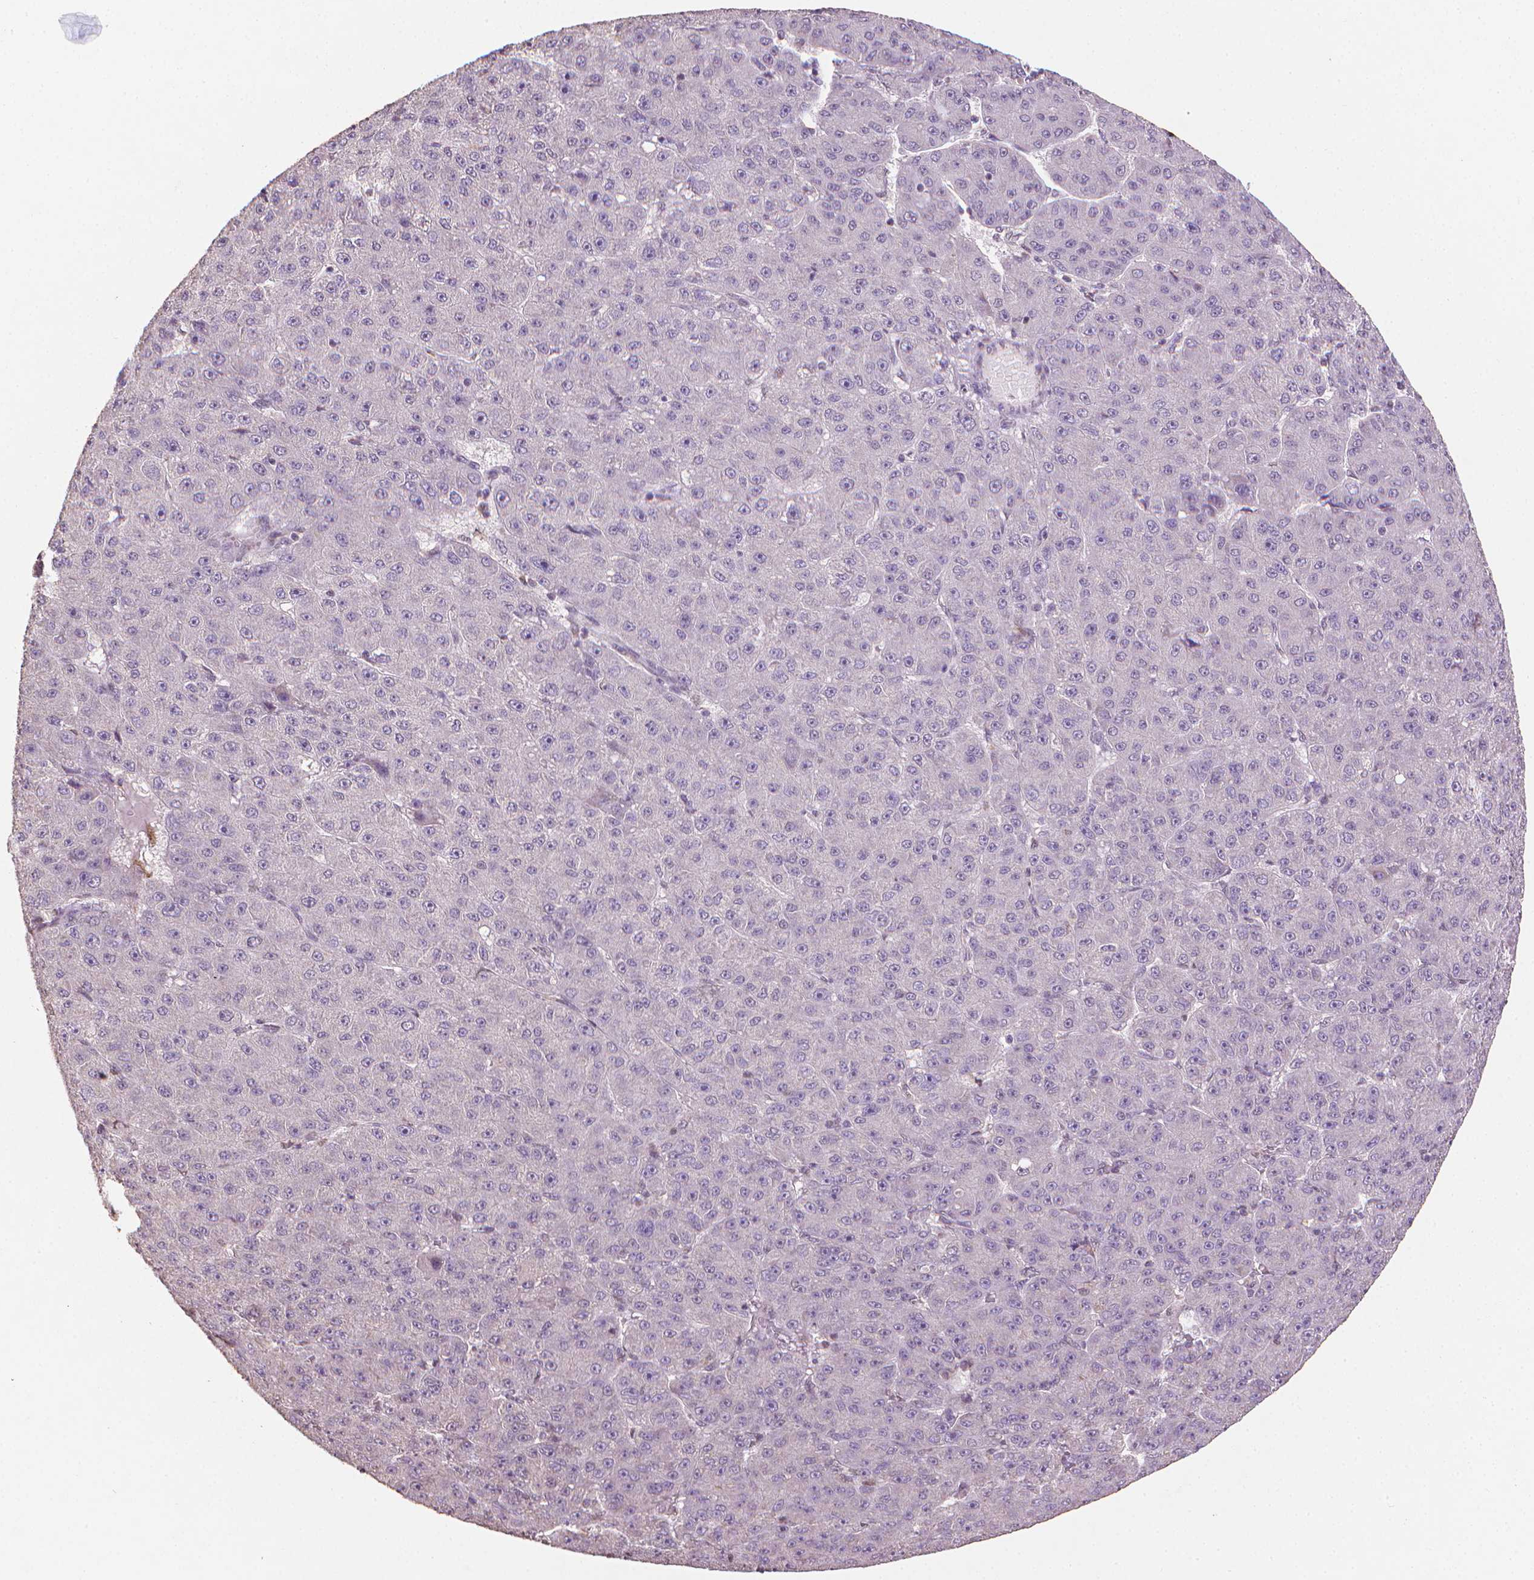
{"staining": {"intensity": "negative", "quantity": "none", "location": "none"}, "tissue": "liver cancer", "cell_type": "Tumor cells", "image_type": "cancer", "snomed": [{"axis": "morphology", "description": "Carcinoma, Hepatocellular, NOS"}, {"axis": "topography", "description": "Liver"}], "caption": "Tumor cells show no significant protein positivity in liver hepatocellular carcinoma.", "gene": "DCN", "patient": {"sex": "male", "age": 67}}